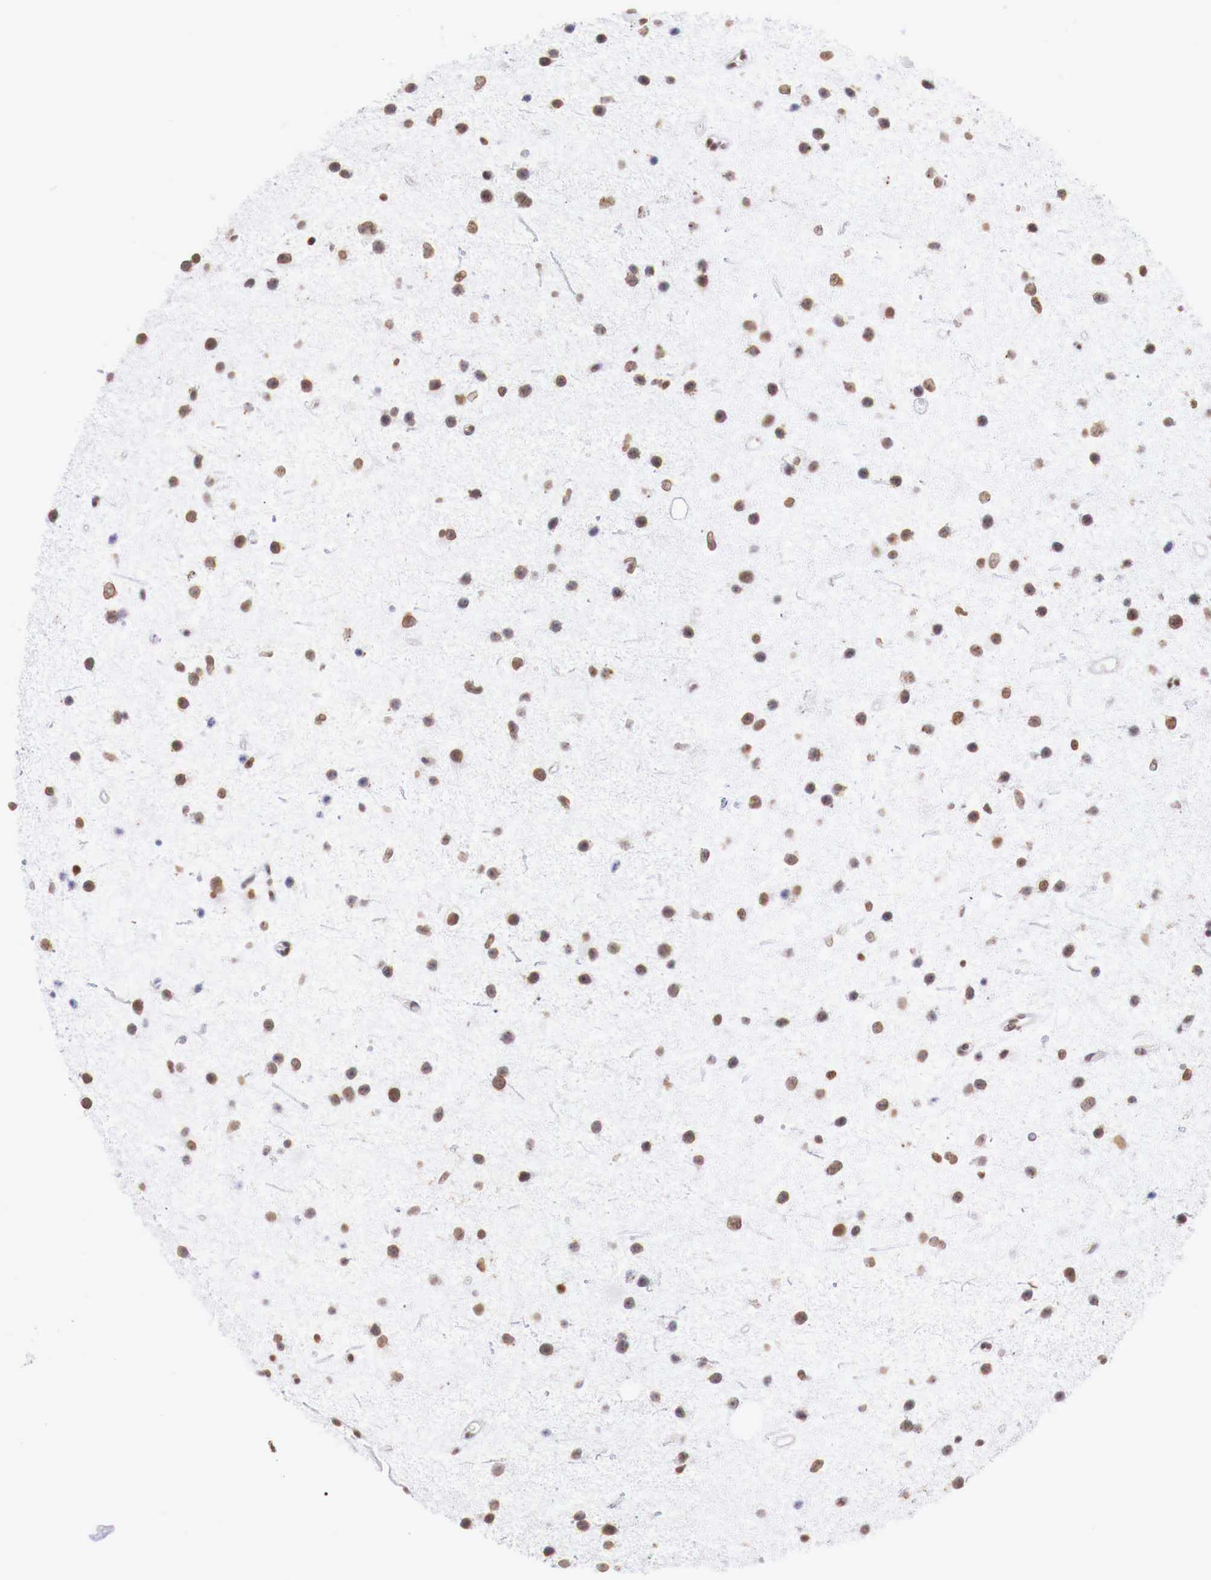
{"staining": {"intensity": "moderate", "quantity": ">75%", "location": "nuclear"}, "tissue": "glioma", "cell_type": "Tumor cells", "image_type": "cancer", "snomed": [{"axis": "morphology", "description": "Glioma, malignant, Low grade"}, {"axis": "topography", "description": "Brain"}], "caption": "Protein staining of malignant glioma (low-grade) tissue demonstrates moderate nuclear expression in approximately >75% of tumor cells.", "gene": "MAX", "patient": {"sex": "female", "age": 46}}